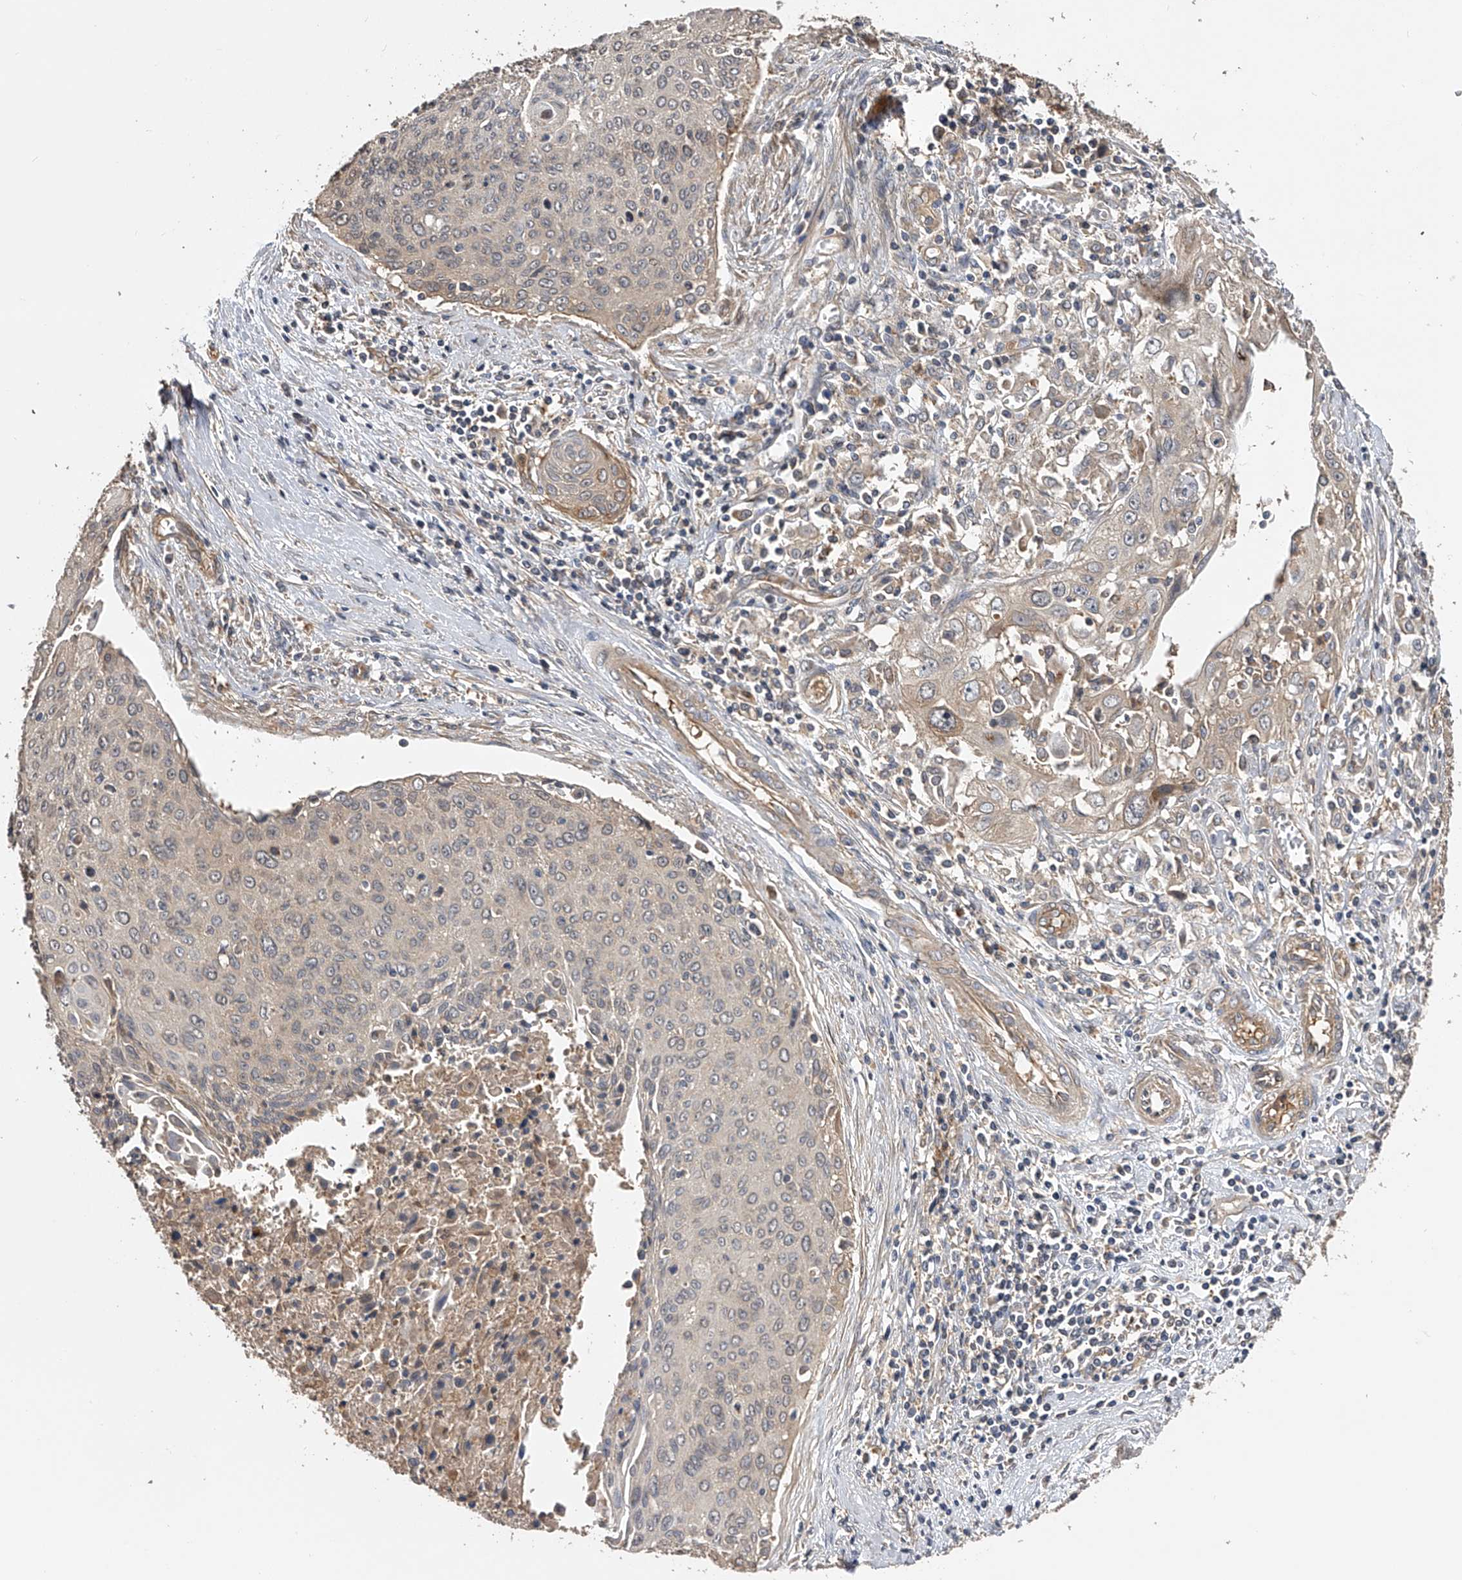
{"staining": {"intensity": "moderate", "quantity": "<25%", "location": "cytoplasmic/membranous"}, "tissue": "cervical cancer", "cell_type": "Tumor cells", "image_type": "cancer", "snomed": [{"axis": "morphology", "description": "Squamous cell carcinoma, NOS"}, {"axis": "topography", "description": "Cervix"}], "caption": "DAB immunohistochemical staining of human cervical cancer (squamous cell carcinoma) demonstrates moderate cytoplasmic/membranous protein positivity in approximately <25% of tumor cells.", "gene": "PTPRA", "patient": {"sex": "female", "age": 55}}